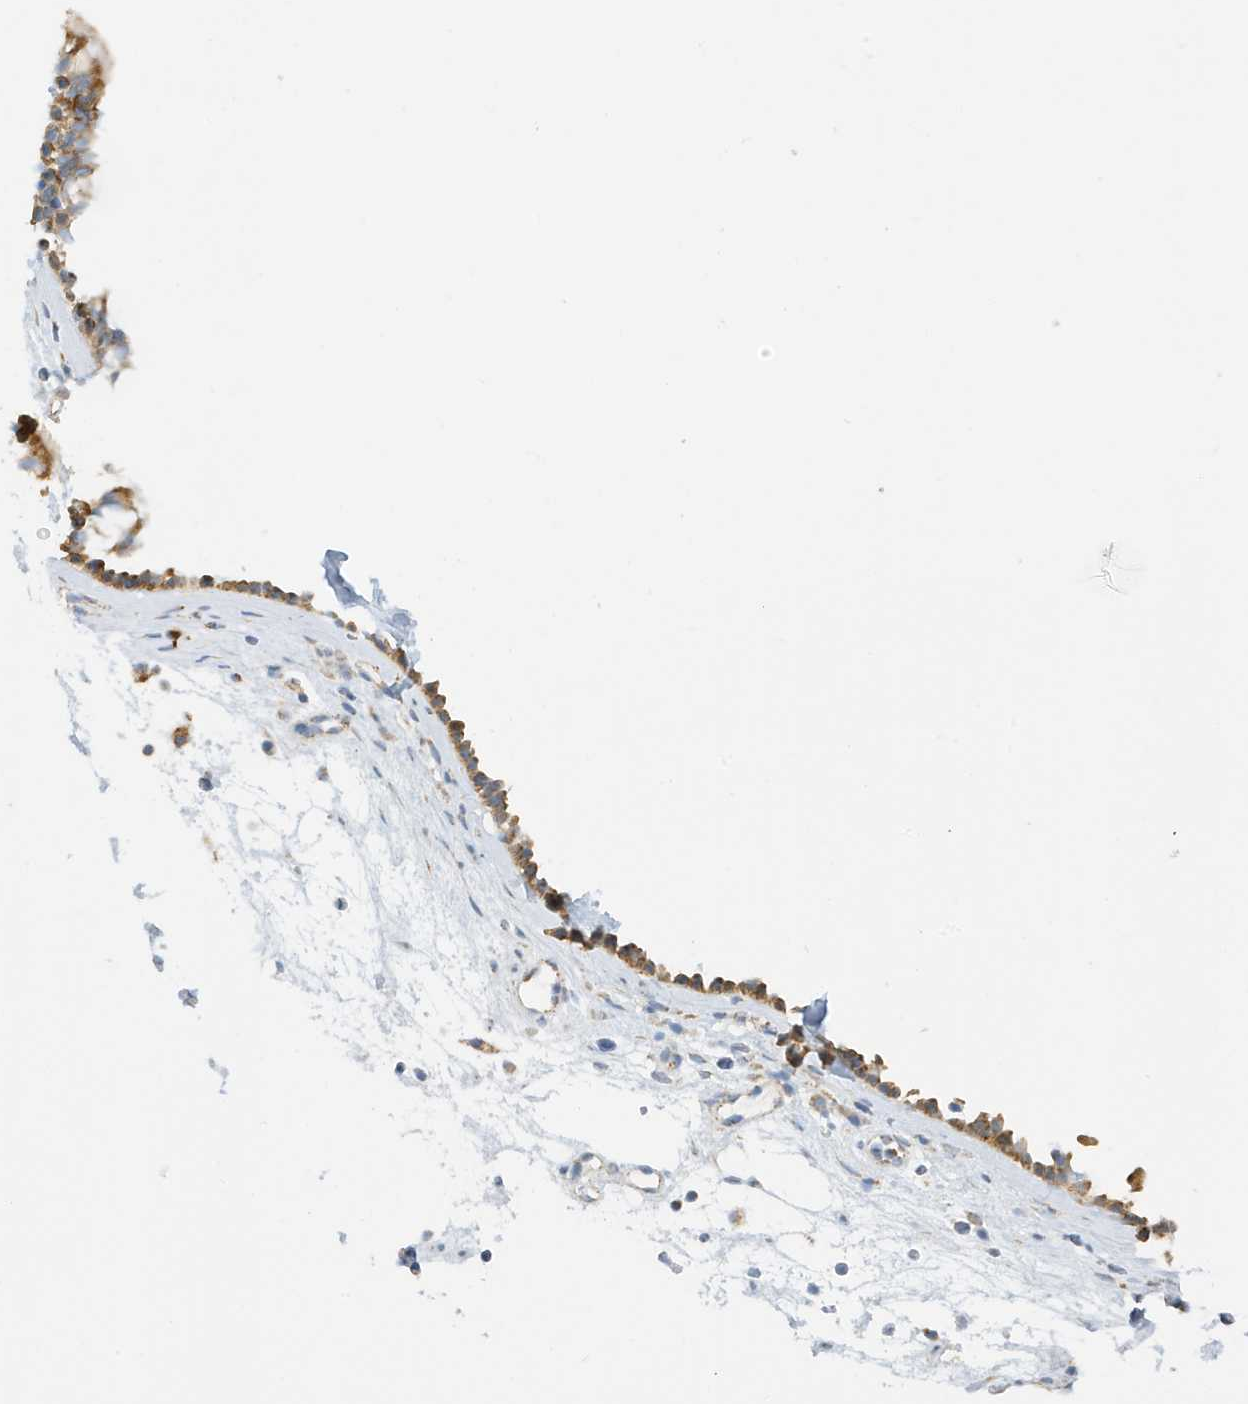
{"staining": {"intensity": "strong", "quantity": "25%-75%", "location": "cytoplasmic/membranous"}, "tissue": "nasopharynx", "cell_type": "Respiratory epithelial cells", "image_type": "normal", "snomed": [{"axis": "morphology", "description": "Normal tissue, NOS"}, {"axis": "morphology", "description": "Inflammation, NOS"}, {"axis": "morphology", "description": "Malignant melanoma, Metastatic site"}, {"axis": "topography", "description": "Nasopharynx"}], "caption": "Respiratory epithelial cells display high levels of strong cytoplasmic/membranous expression in about 25%-75% of cells in normal nasopharynx.", "gene": "CAPN13", "patient": {"sex": "male", "age": 70}}